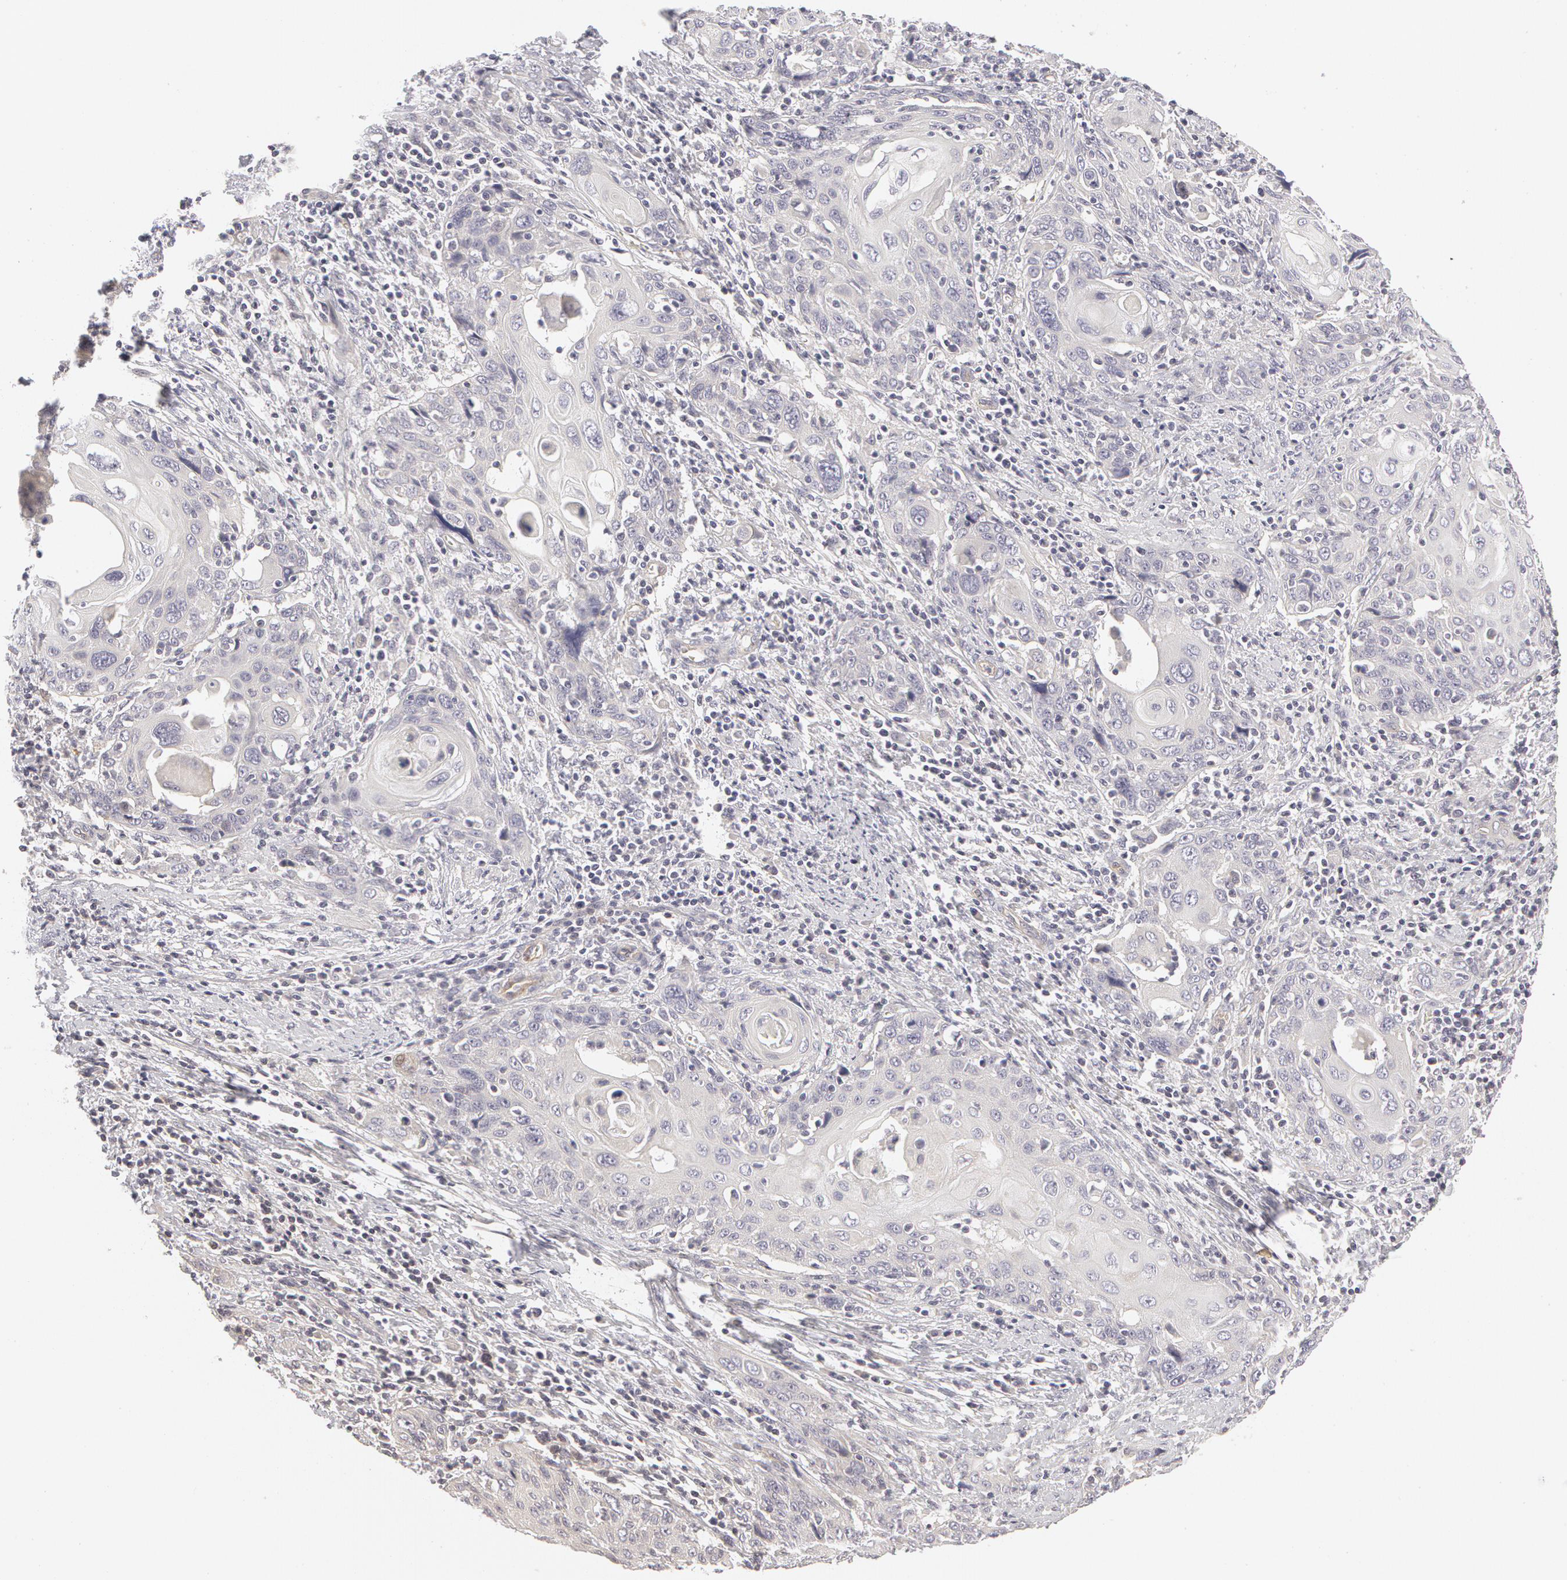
{"staining": {"intensity": "negative", "quantity": "none", "location": "none"}, "tissue": "cervical cancer", "cell_type": "Tumor cells", "image_type": "cancer", "snomed": [{"axis": "morphology", "description": "Squamous cell carcinoma, NOS"}, {"axis": "topography", "description": "Cervix"}], "caption": "Squamous cell carcinoma (cervical) was stained to show a protein in brown. There is no significant staining in tumor cells. The staining was performed using DAB to visualize the protein expression in brown, while the nuclei were stained in blue with hematoxylin (Magnification: 20x).", "gene": "ABCB1", "patient": {"sex": "female", "age": 54}}